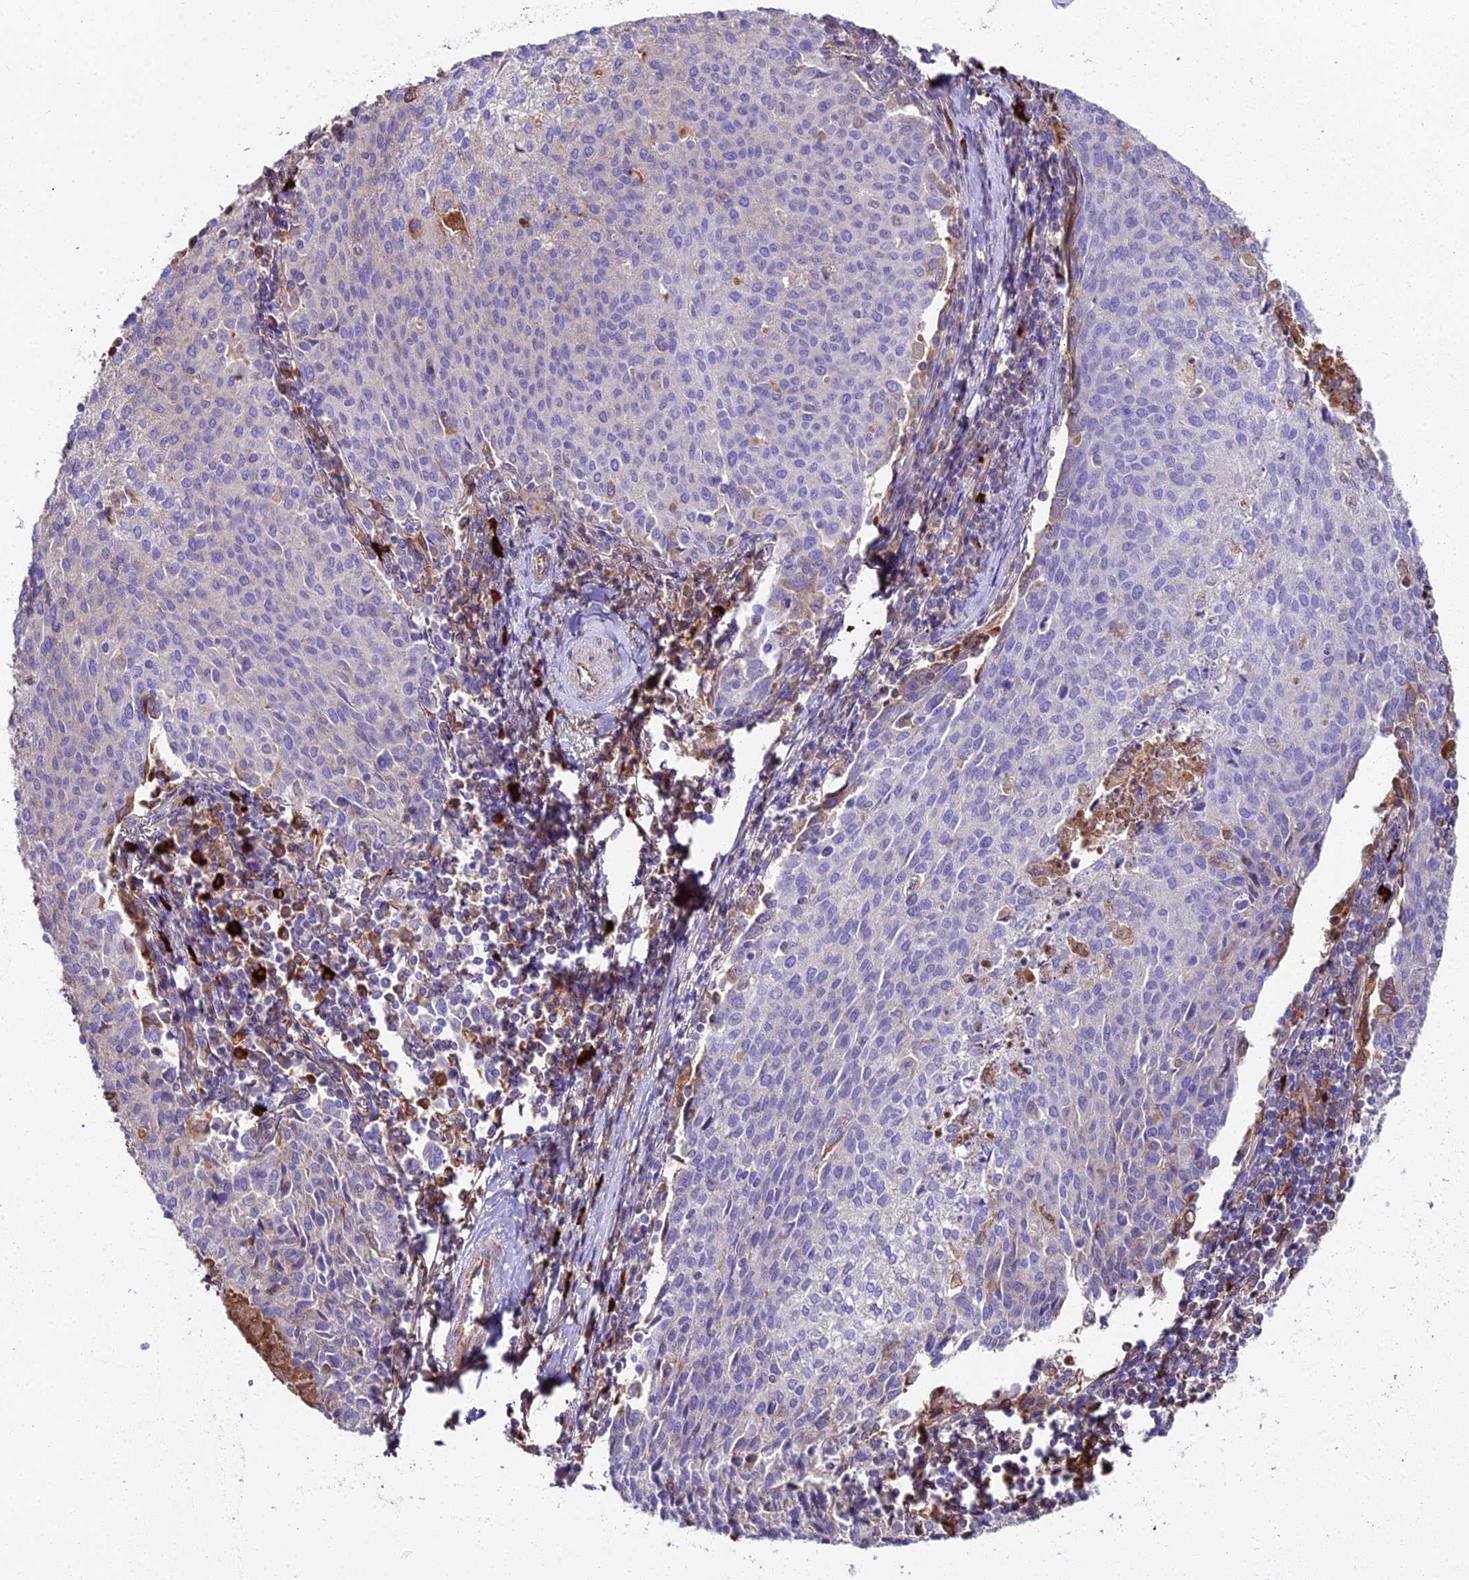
{"staining": {"intensity": "negative", "quantity": "none", "location": "none"}, "tissue": "cervical cancer", "cell_type": "Tumor cells", "image_type": "cancer", "snomed": [{"axis": "morphology", "description": "Squamous cell carcinoma, NOS"}, {"axis": "topography", "description": "Cervix"}], "caption": "Immunohistochemistry micrograph of human squamous cell carcinoma (cervical) stained for a protein (brown), which shows no staining in tumor cells.", "gene": "BEX4", "patient": {"sex": "female", "age": 46}}